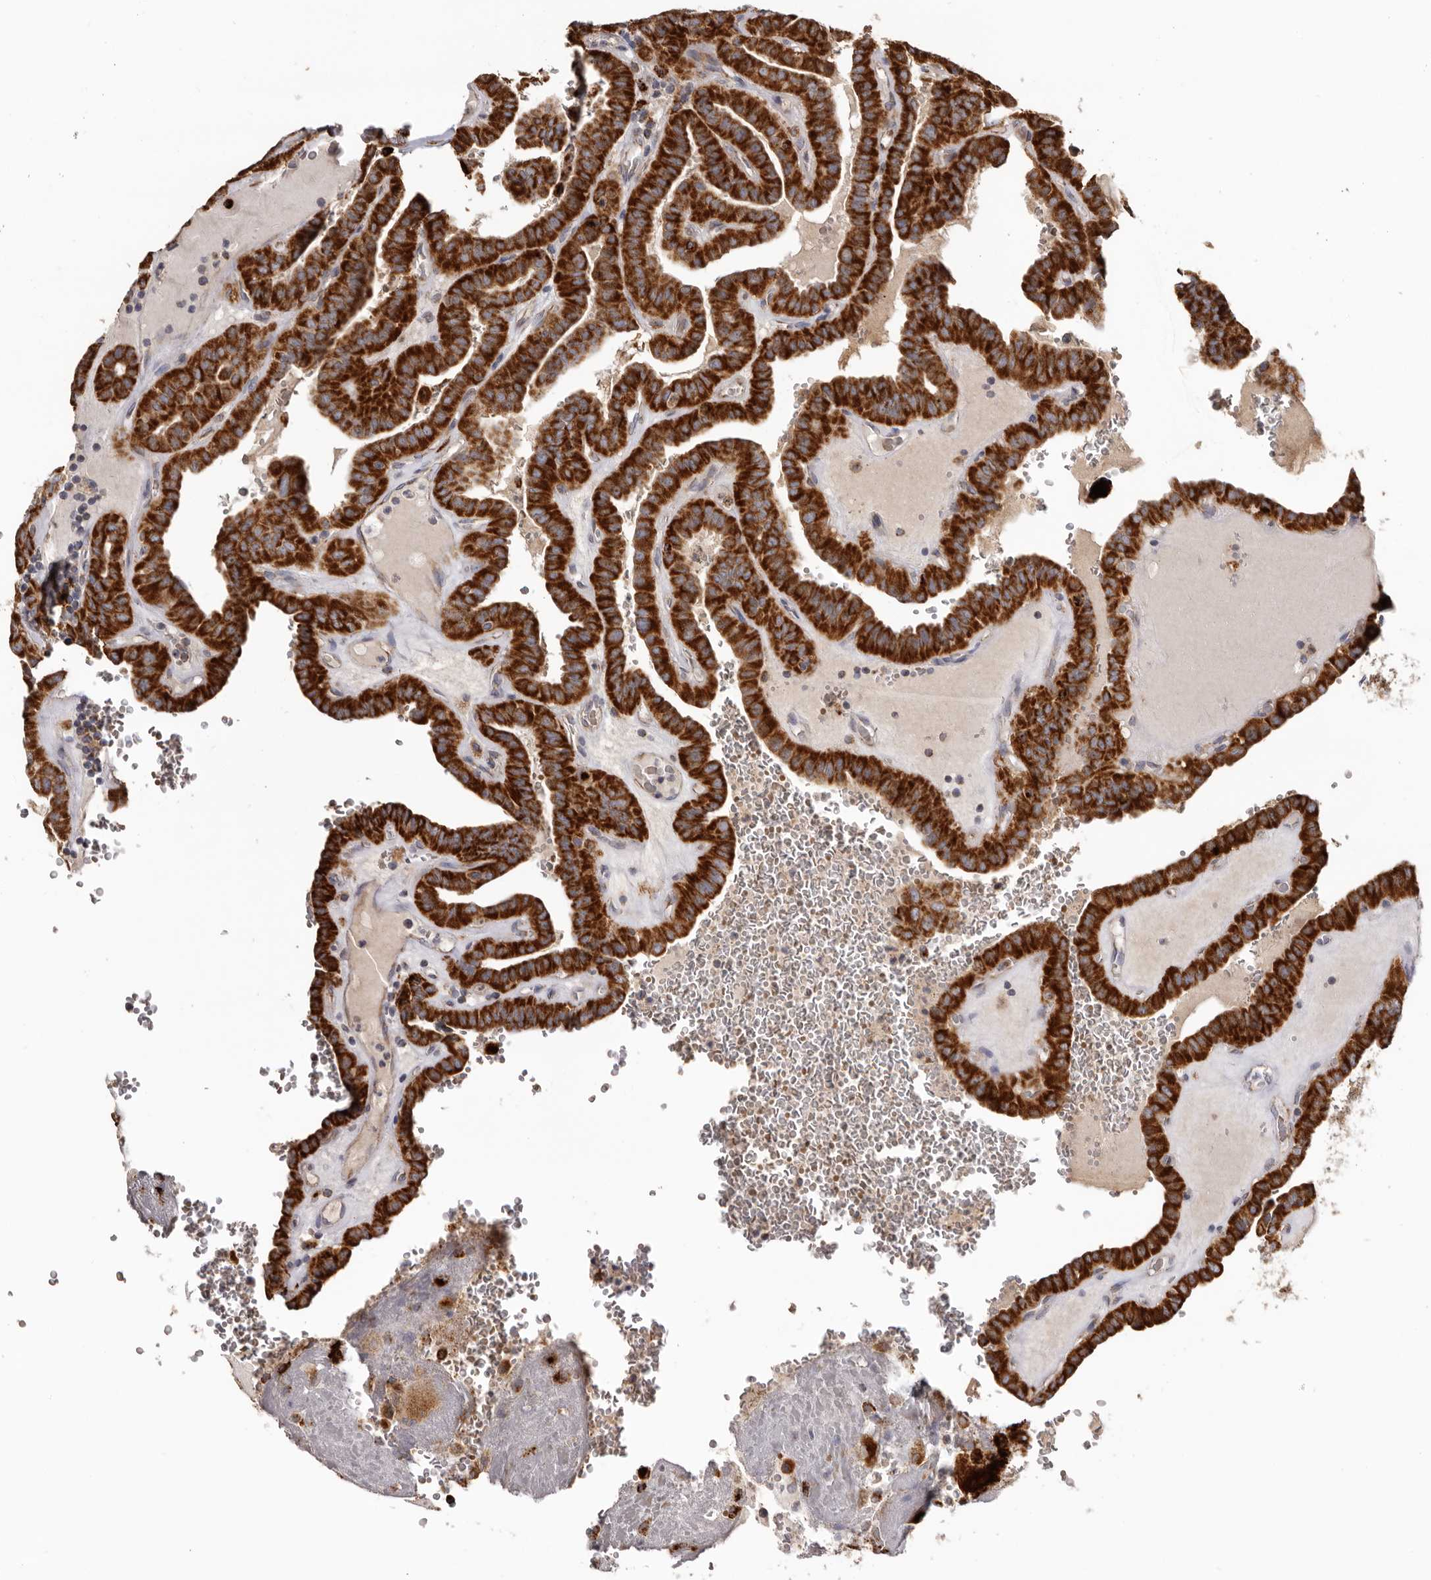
{"staining": {"intensity": "strong", "quantity": ">75%", "location": "cytoplasmic/membranous"}, "tissue": "thyroid cancer", "cell_type": "Tumor cells", "image_type": "cancer", "snomed": [{"axis": "morphology", "description": "Papillary adenocarcinoma, NOS"}, {"axis": "topography", "description": "Thyroid gland"}], "caption": "Thyroid cancer stained with IHC exhibits strong cytoplasmic/membranous positivity in about >75% of tumor cells. (DAB (3,3'-diaminobenzidine) IHC, brown staining for protein, blue staining for nuclei).", "gene": "MECR", "patient": {"sex": "male", "age": 77}}